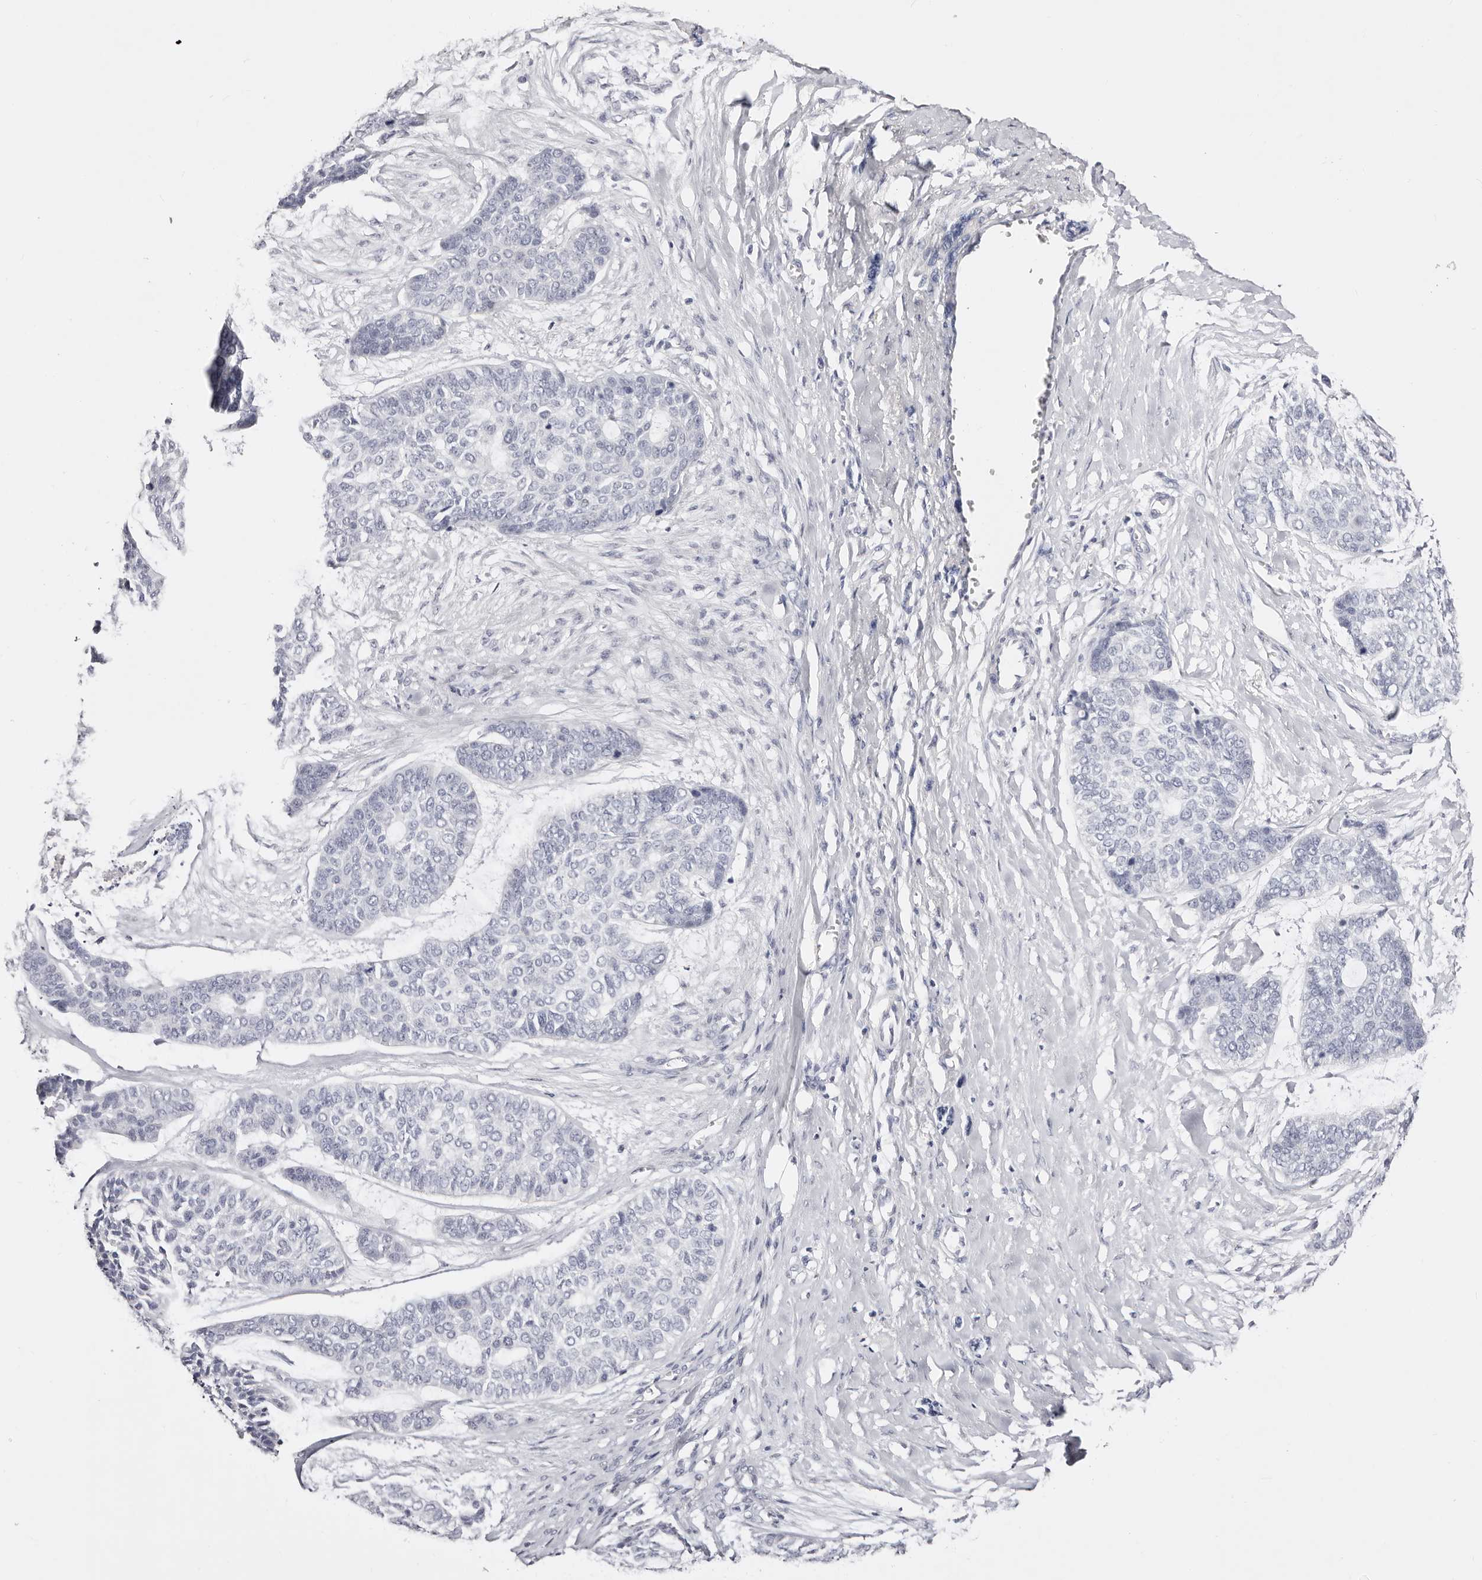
{"staining": {"intensity": "negative", "quantity": "none", "location": "none"}, "tissue": "skin cancer", "cell_type": "Tumor cells", "image_type": "cancer", "snomed": [{"axis": "morphology", "description": "Basal cell carcinoma"}, {"axis": "topography", "description": "Skin"}], "caption": "This is an immunohistochemistry (IHC) photomicrograph of human skin cancer. There is no positivity in tumor cells.", "gene": "AKNAD1", "patient": {"sex": "female", "age": 64}}